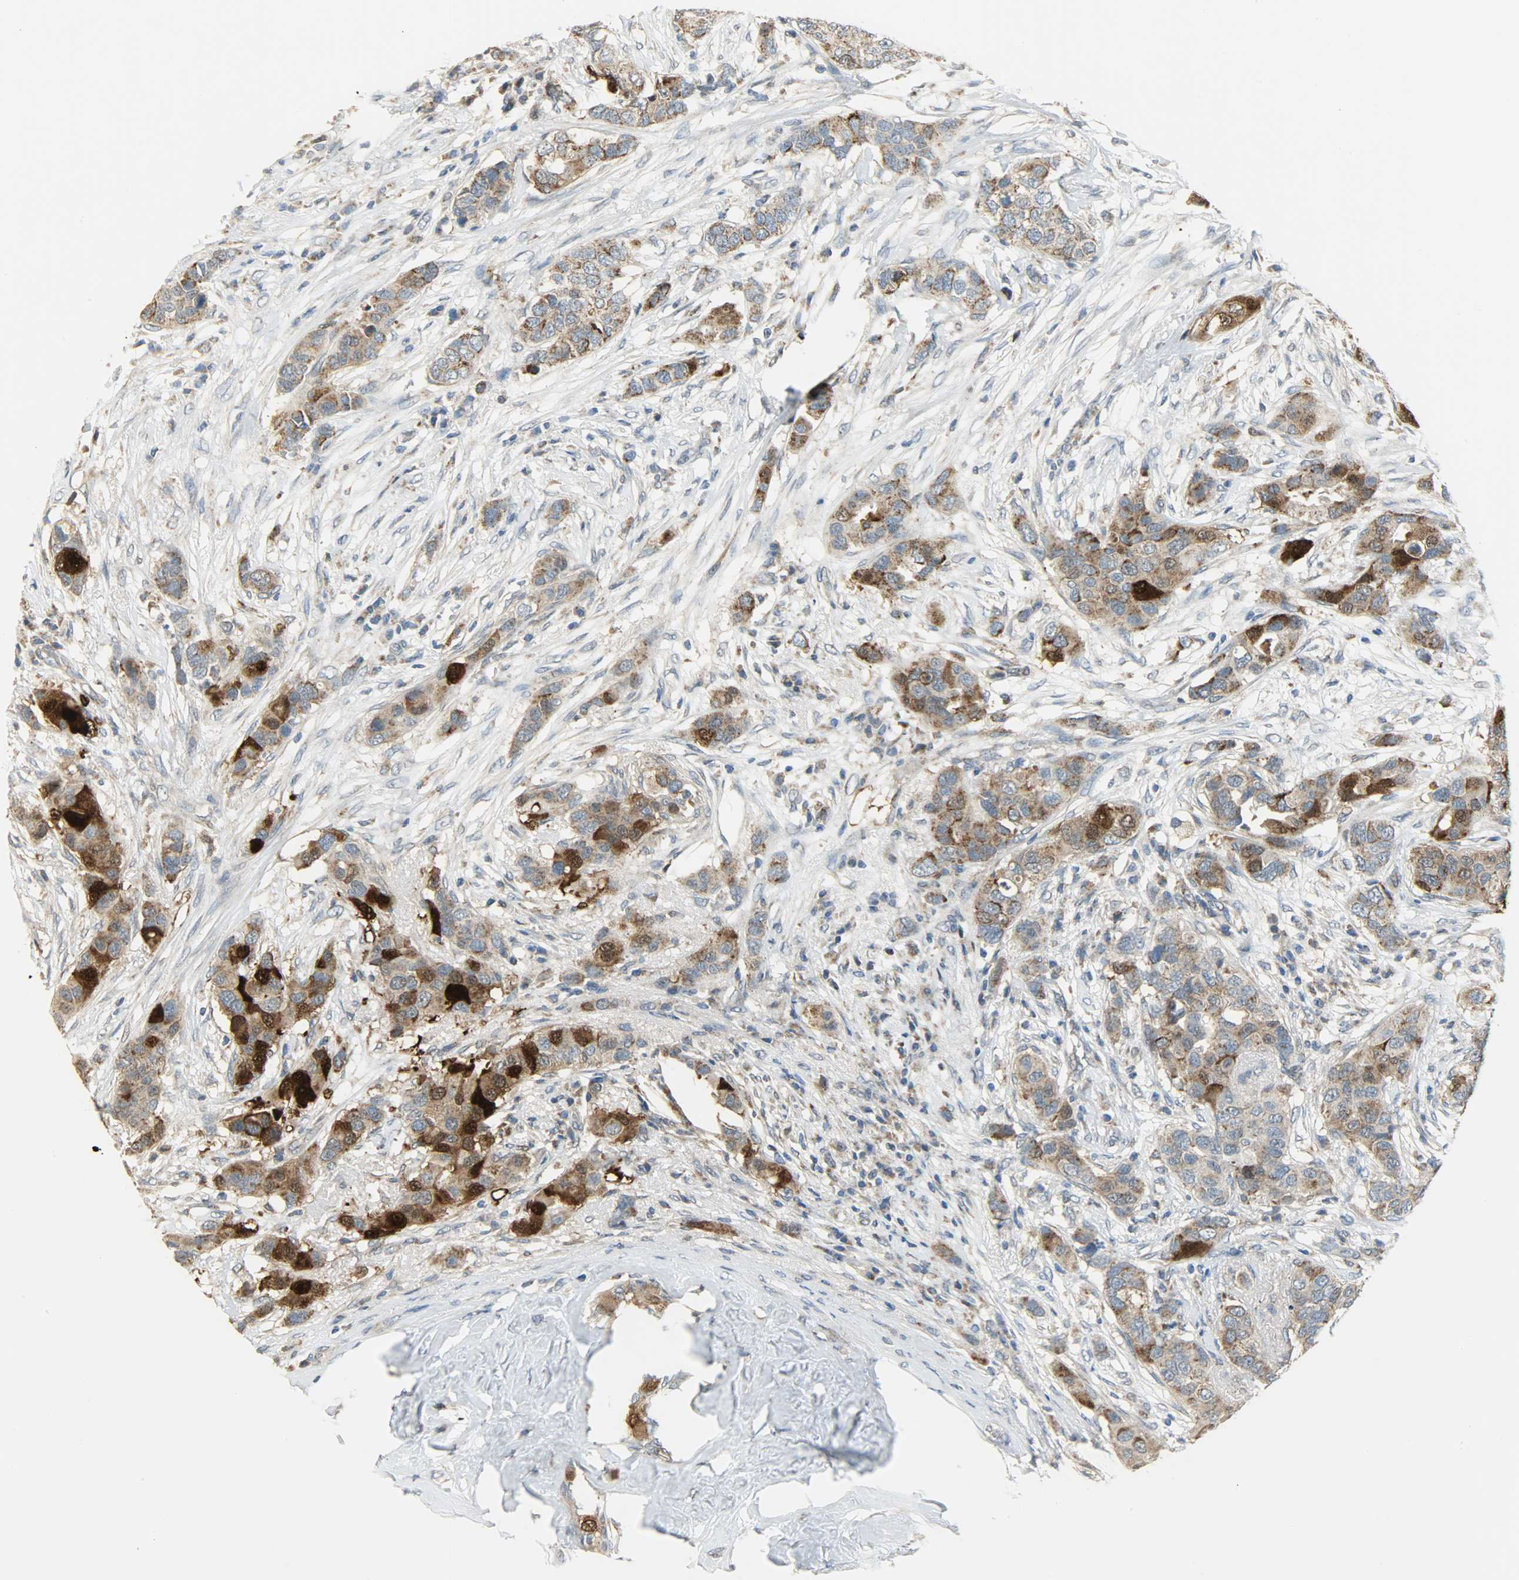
{"staining": {"intensity": "strong", "quantity": ">75%", "location": "cytoplasmic/membranous"}, "tissue": "breast cancer", "cell_type": "Tumor cells", "image_type": "cancer", "snomed": [{"axis": "morphology", "description": "Duct carcinoma"}, {"axis": "topography", "description": "Breast"}], "caption": "Immunohistochemical staining of human infiltrating ductal carcinoma (breast) displays high levels of strong cytoplasmic/membranous staining in approximately >75% of tumor cells.", "gene": "PPP1R1B", "patient": {"sex": "female", "age": 50}}